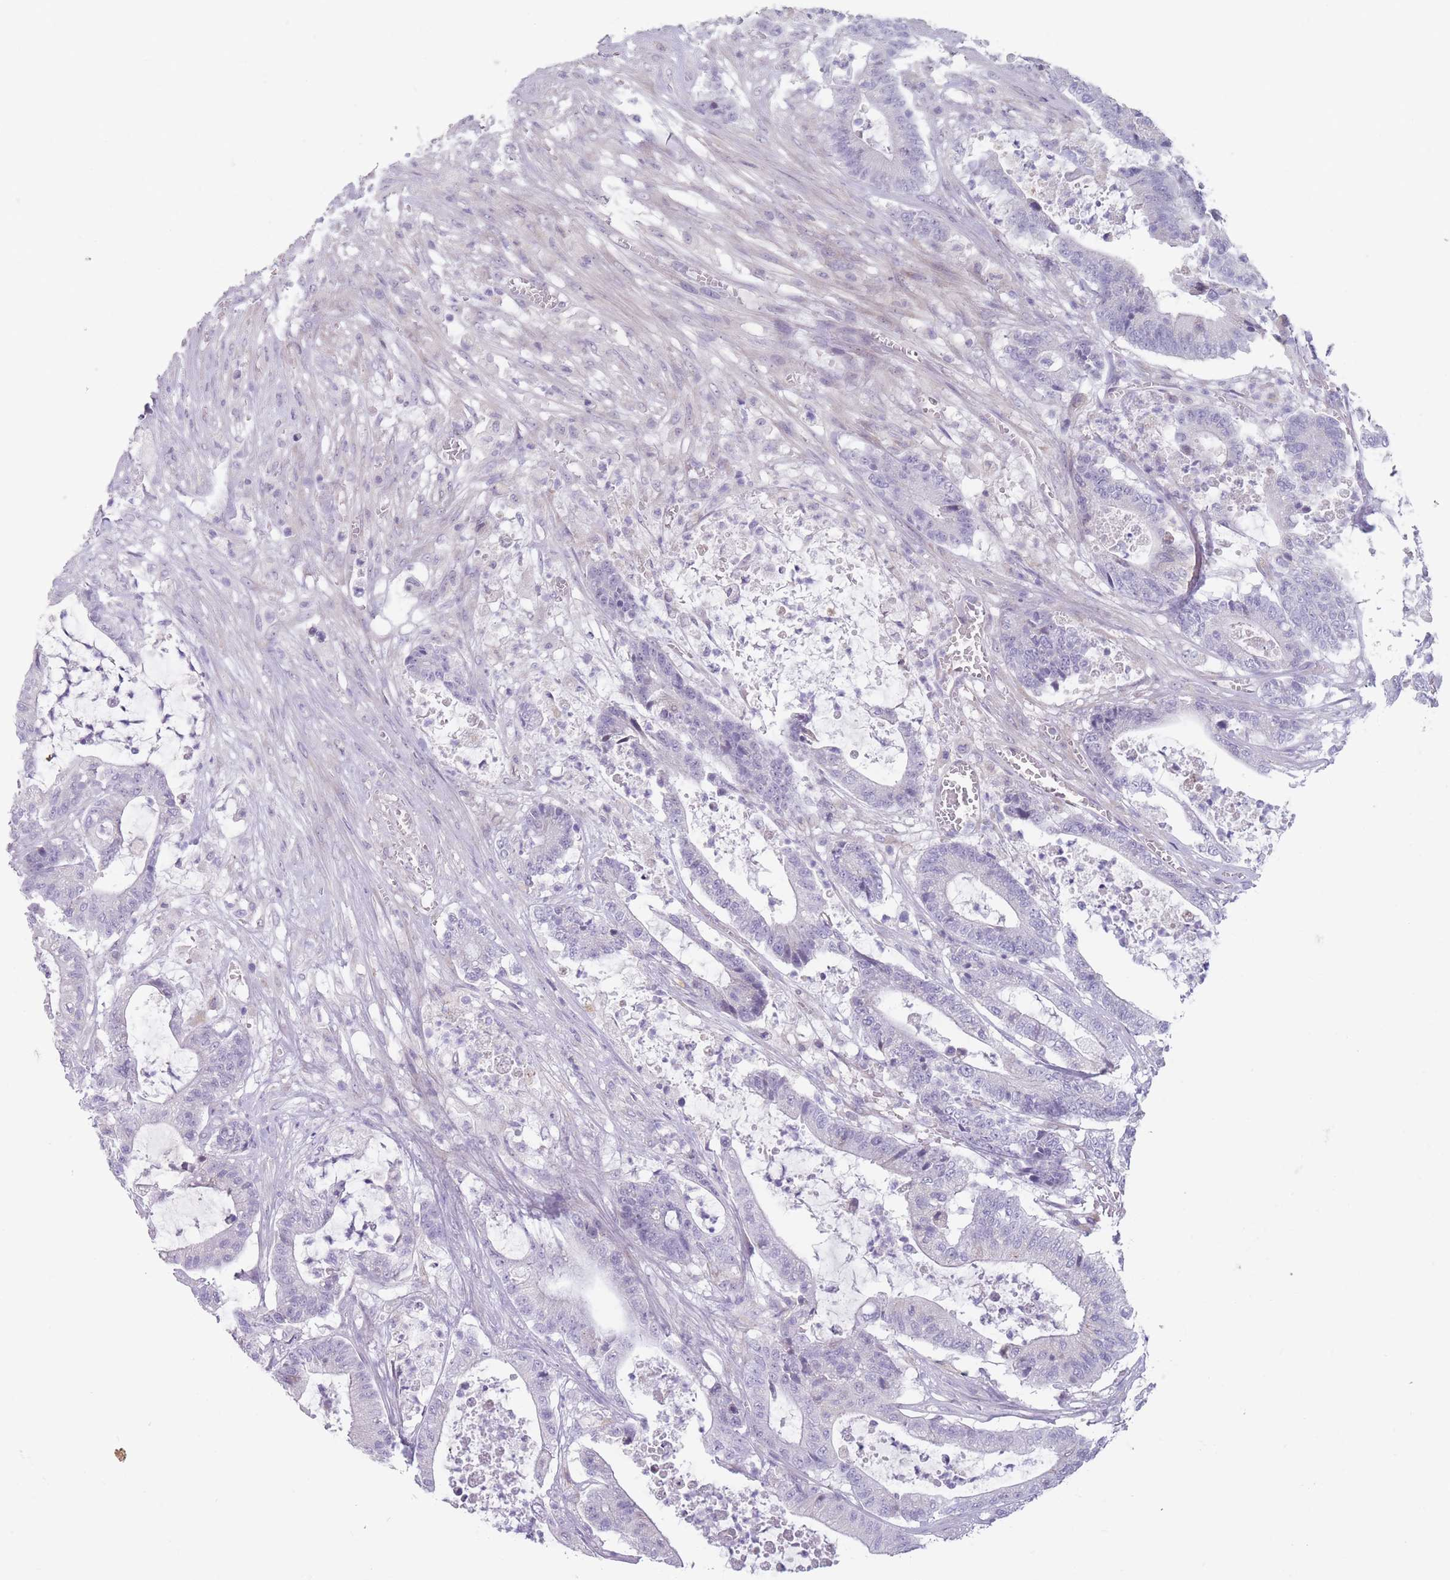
{"staining": {"intensity": "negative", "quantity": "none", "location": "none"}, "tissue": "colorectal cancer", "cell_type": "Tumor cells", "image_type": "cancer", "snomed": [{"axis": "morphology", "description": "Adenocarcinoma, NOS"}, {"axis": "topography", "description": "Colon"}], "caption": "An immunohistochemistry (IHC) photomicrograph of colorectal adenocarcinoma is shown. There is no staining in tumor cells of colorectal adenocarcinoma.", "gene": "PAIP2B", "patient": {"sex": "female", "age": 84}}